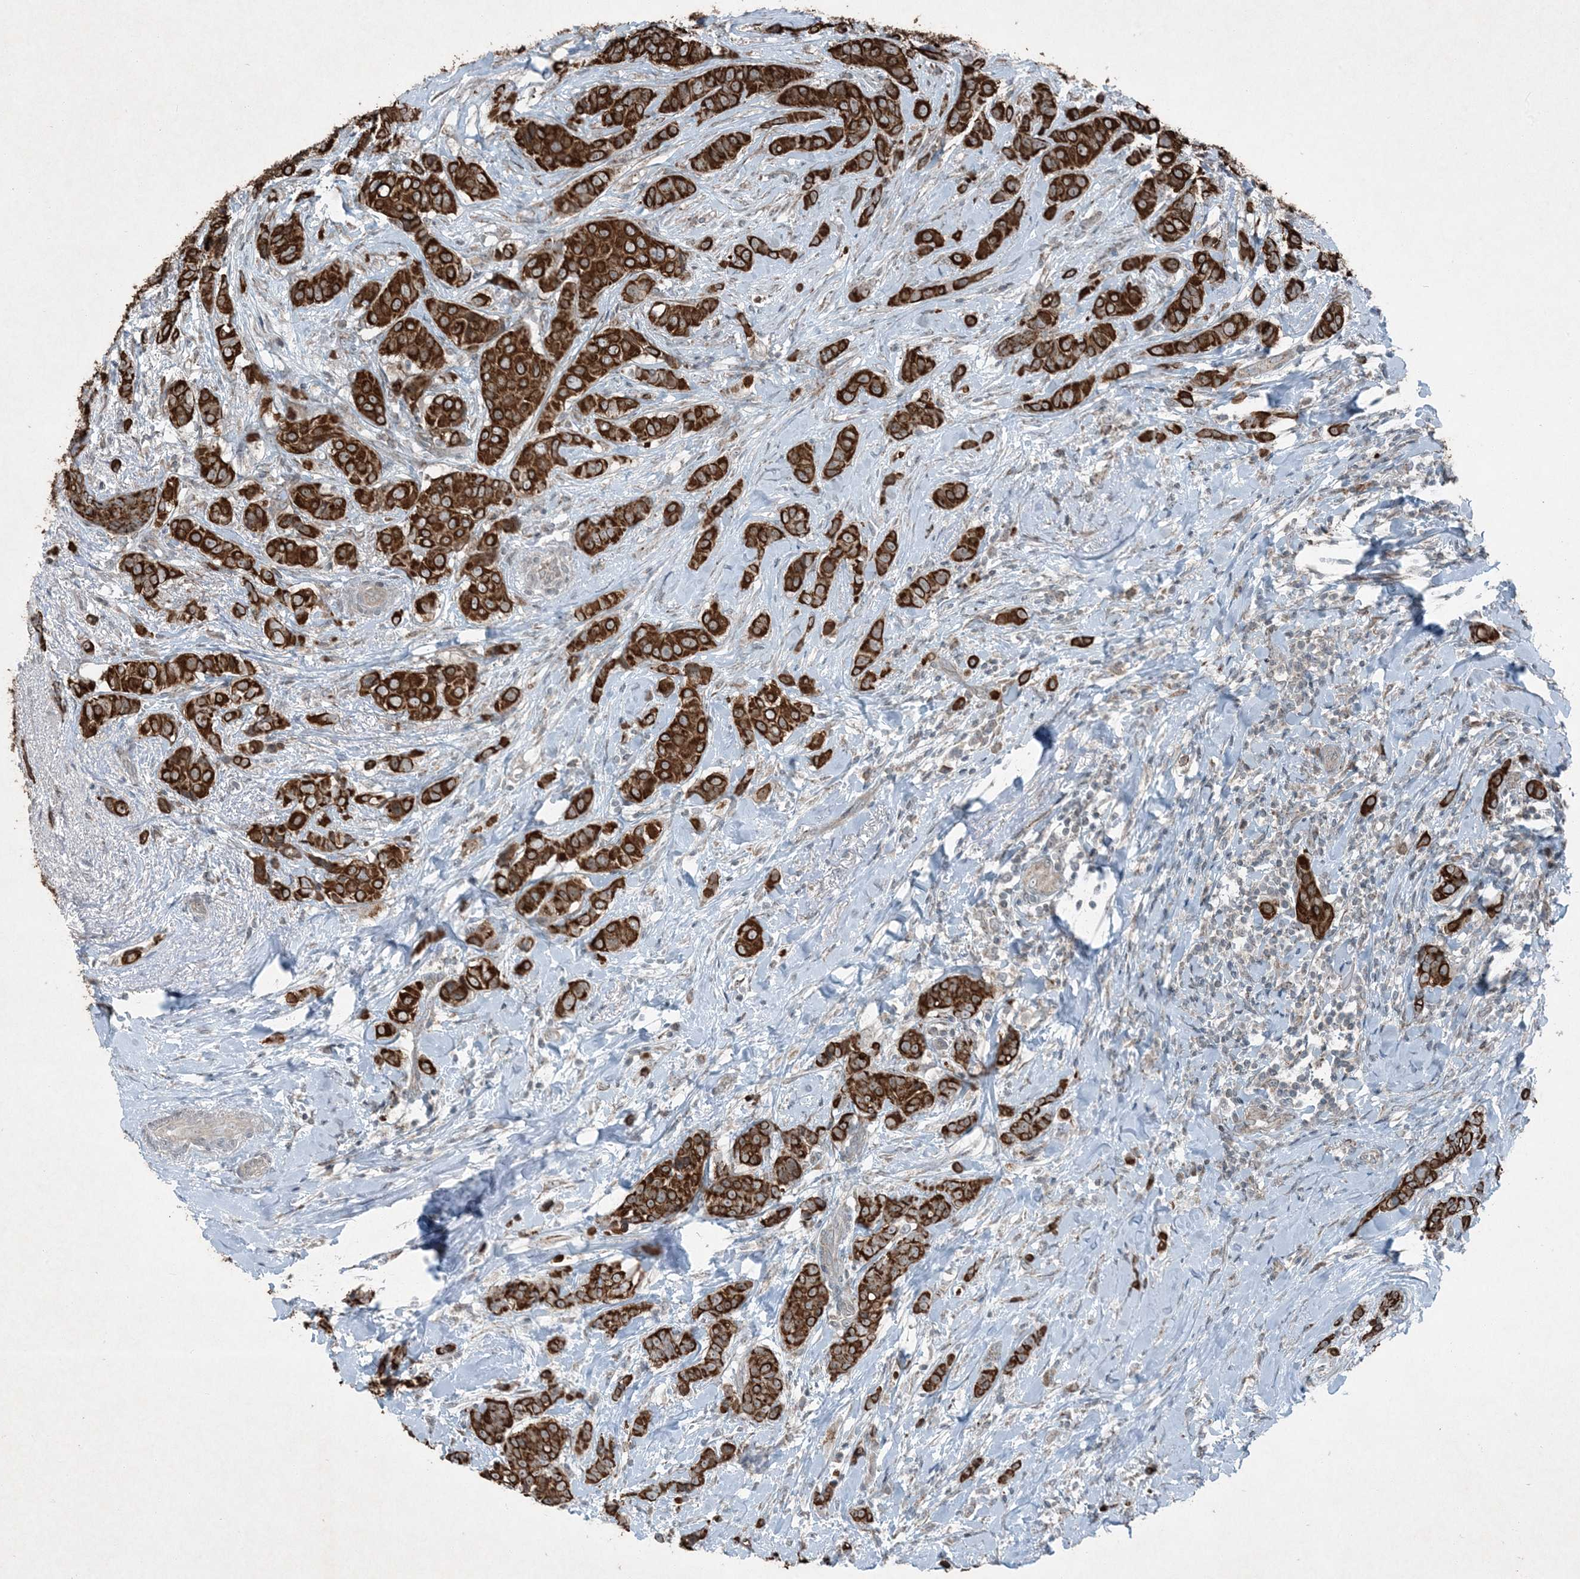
{"staining": {"intensity": "strong", "quantity": ">75%", "location": "cytoplasmic/membranous"}, "tissue": "breast cancer", "cell_type": "Tumor cells", "image_type": "cancer", "snomed": [{"axis": "morphology", "description": "Lobular carcinoma"}, {"axis": "topography", "description": "Breast"}], "caption": "A micrograph of breast cancer (lobular carcinoma) stained for a protein exhibits strong cytoplasmic/membranous brown staining in tumor cells. The staining was performed using DAB to visualize the protein expression in brown, while the nuclei were stained in blue with hematoxylin (Magnification: 20x).", "gene": "PC", "patient": {"sex": "female", "age": 51}}